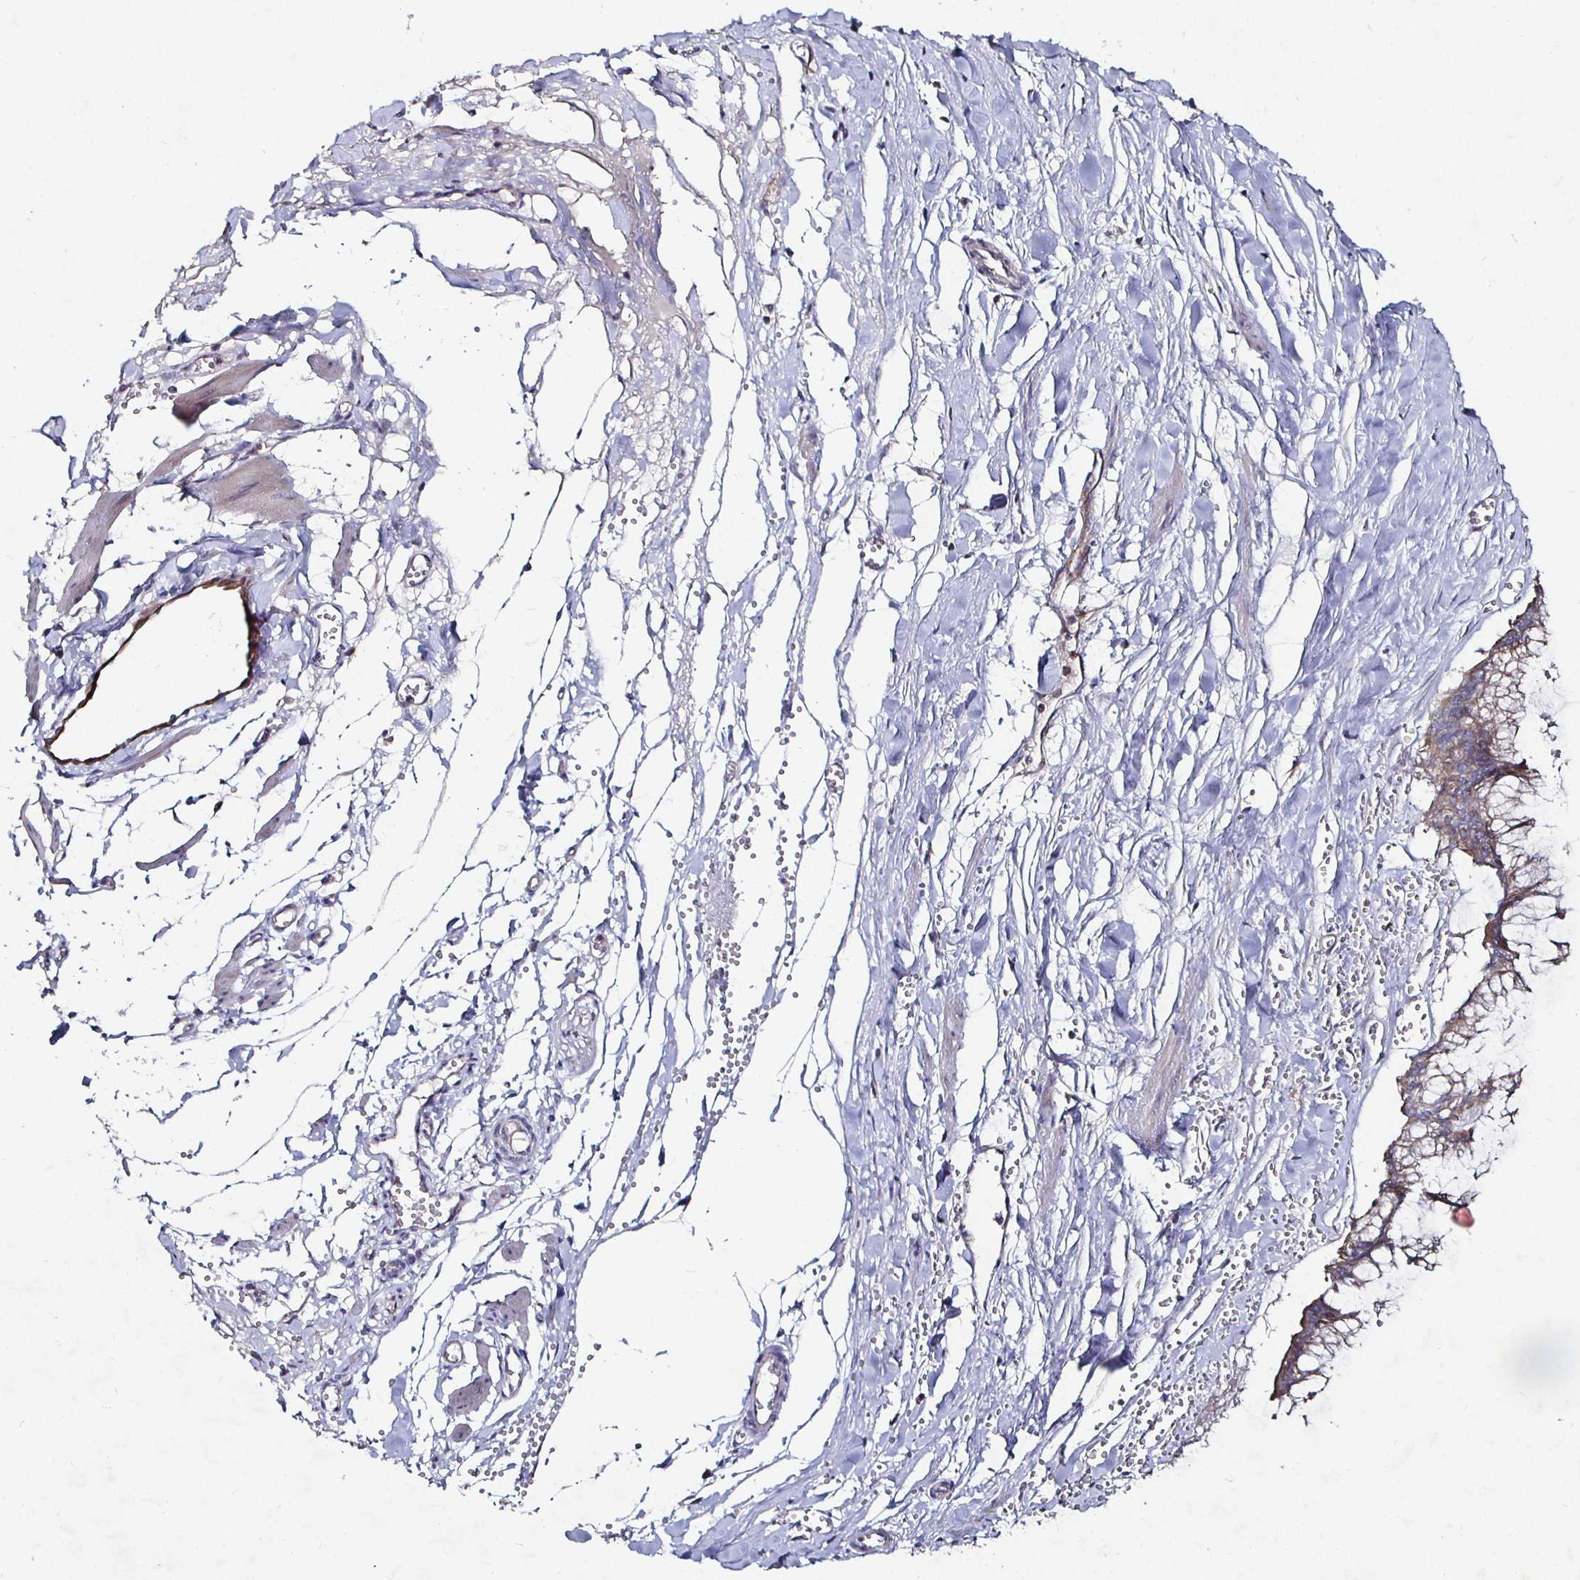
{"staining": {"intensity": "weak", "quantity": ">75%", "location": "cytoplasmic/membranous"}, "tissue": "ovarian cancer", "cell_type": "Tumor cells", "image_type": "cancer", "snomed": [{"axis": "morphology", "description": "Cystadenocarcinoma, mucinous, NOS"}, {"axis": "topography", "description": "Ovary"}], "caption": "Immunohistochemistry (IHC) (DAB) staining of ovarian cancer displays weak cytoplasmic/membranous protein expression in approximately >75% of tumor cells.", "gene": "NRSN1", "patient": {"sex": "female", "age": 44}}